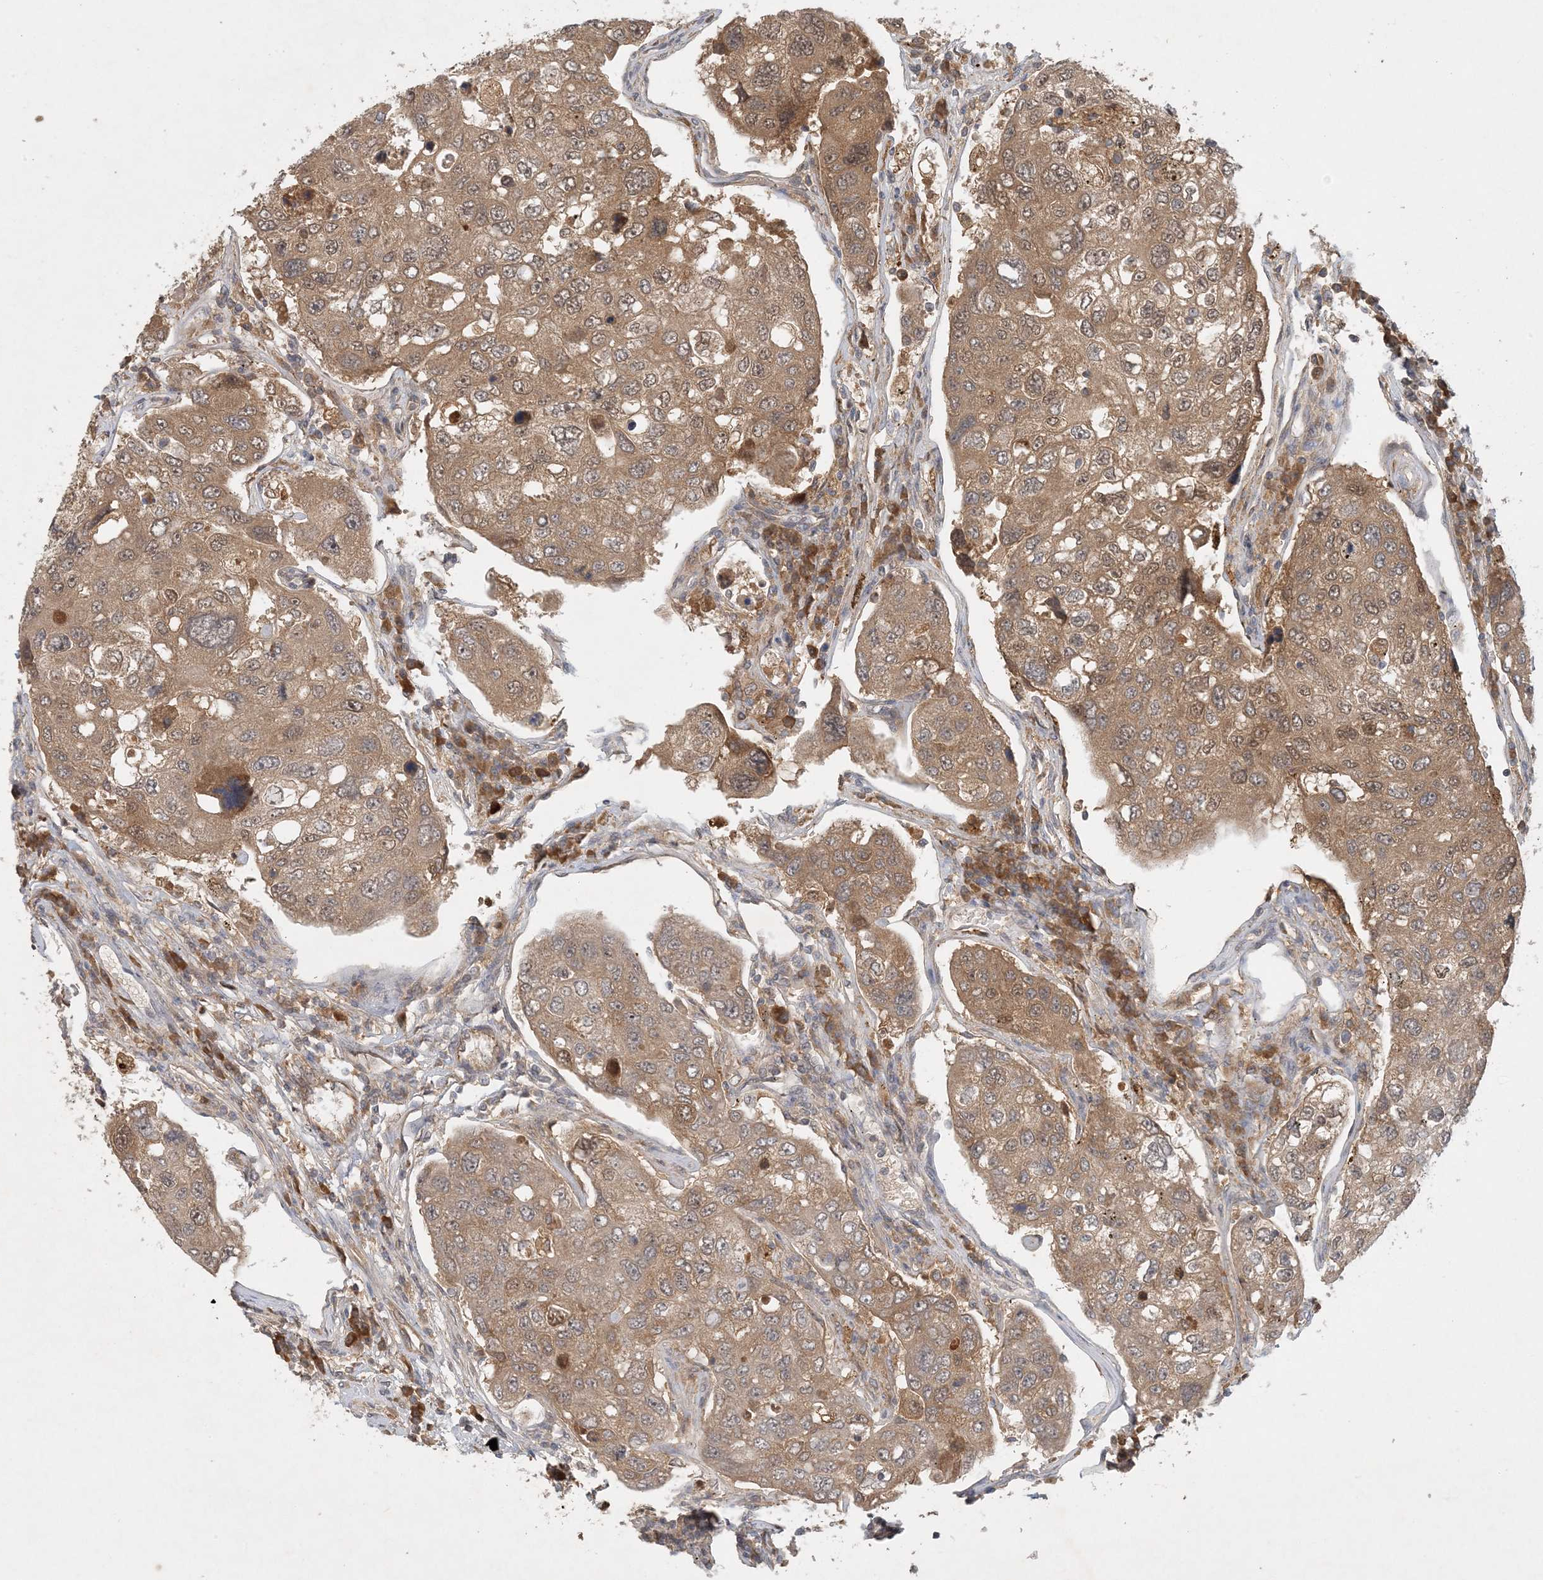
{"staining": {"intensity": "moderate", "quantity": ">75%", "location": "cytoplasmic/membranous,nuclear"}, "tissue": "urothelial cancer", "cell_type": "Tumor cells", "image_type": "cancer", "snomed": [{"axis": "morphology", "description": "Urothelial carcinoma, High grade"}, {"axis": "topography", "description": "Lymph node"}, {"axis": "topography", "description": "Urinary bladder"}], "caption": "Protein analysis of urothelial cancer tissue displays moderate cytoplasmic/membranous and nuclear staining in about >75% of tumor cells.", "gene": "ZCCHC4", "patient": {"sex": "male", "age": 51}}